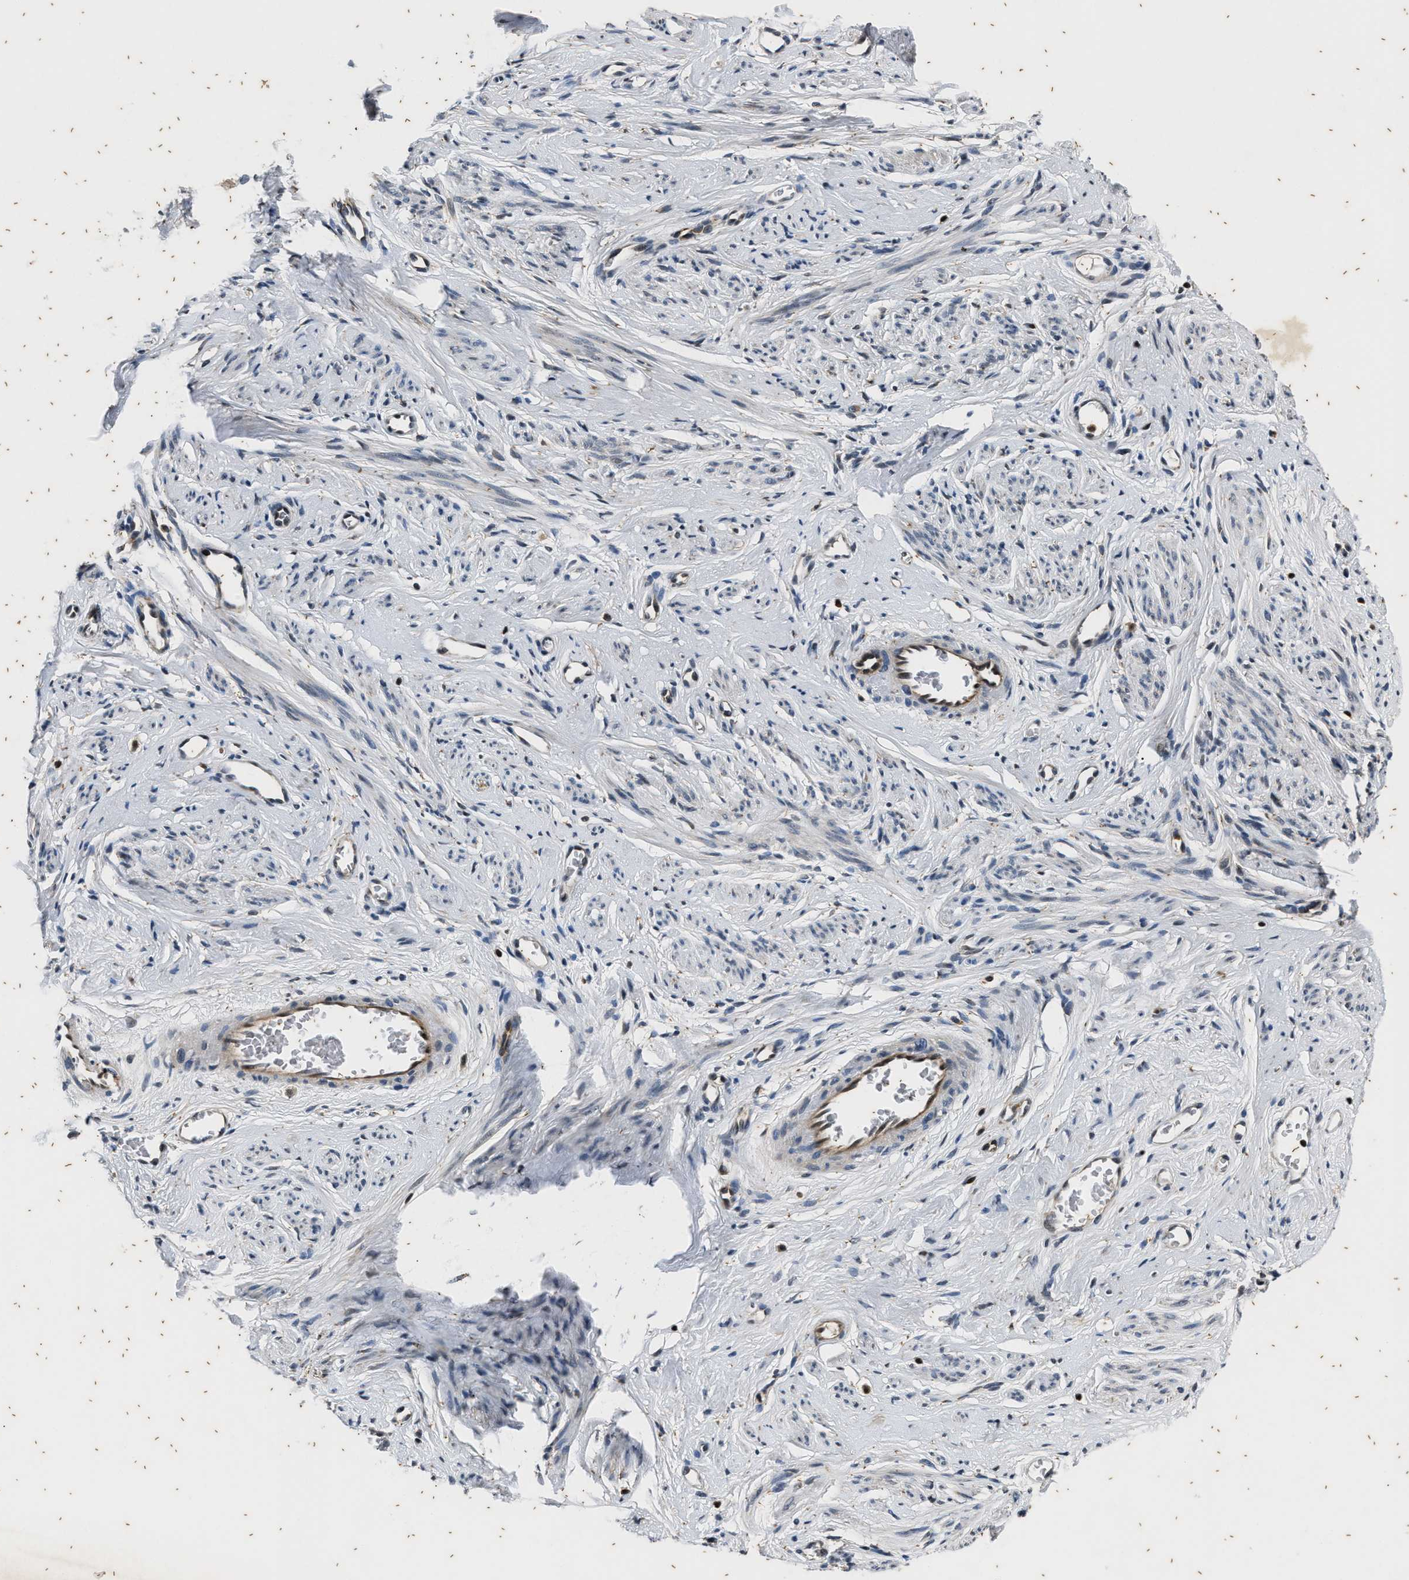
{"staining": {"intensity": "weak", "quantity": "<25%", "location": "cytoplasmic/membranous"}, "tissue": "cervix", "cell_type": "Squamous epithelial cells", "image_type": "normal", "snomed": [{"axis": "morphology", "description": "Normal tissue, NOS"}, {"axis": "topography", "description": "Cervix"}], "caption": "Image shows no protein positivity in squamous epithelial cells of unremarkable cervix.", "gene": "PTPN7", "patient": {"sex": "female", "age": 77}}